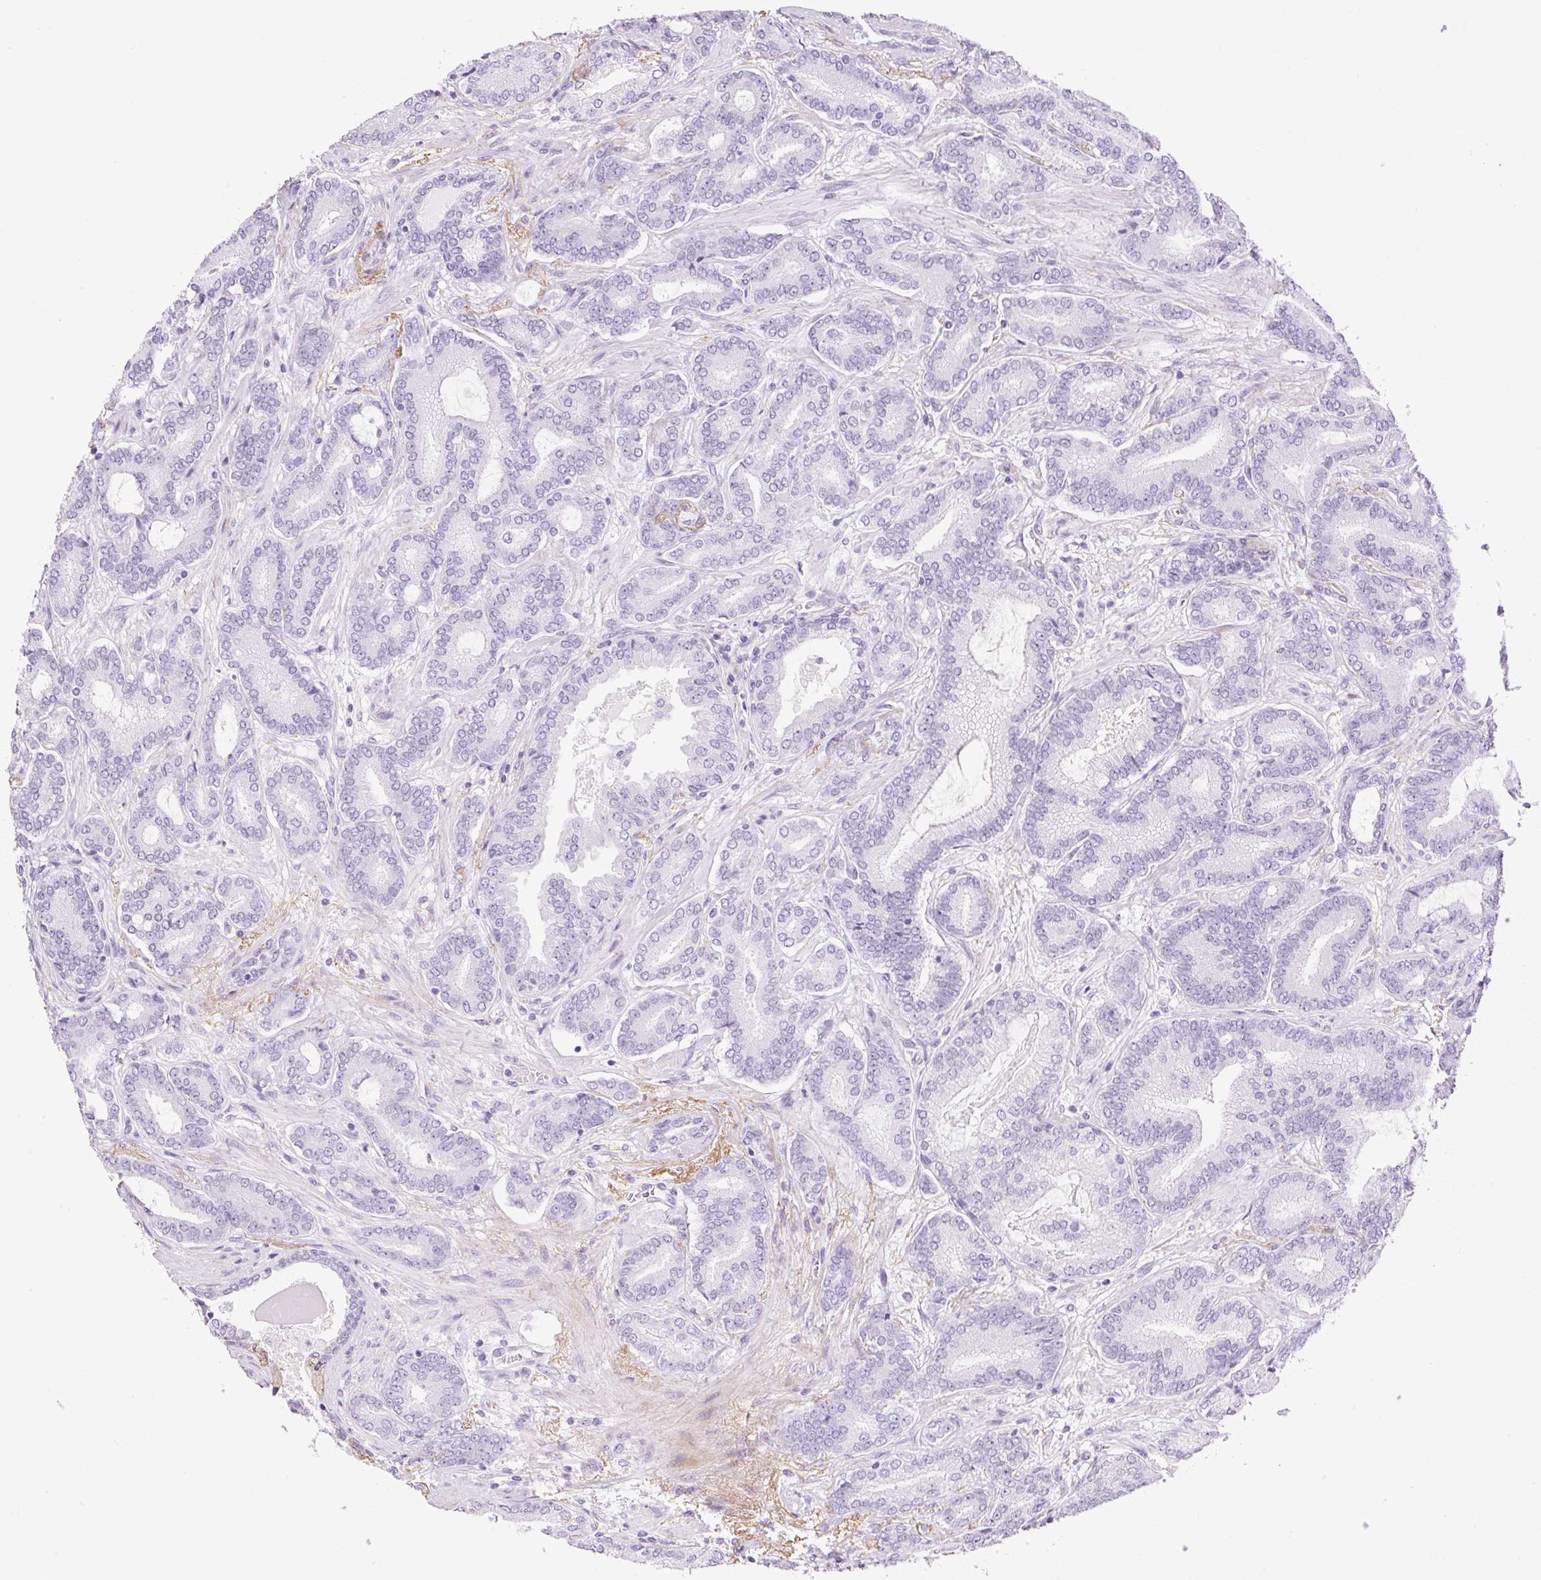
{"staining": {"intensity": "negative", "quantity": "none", "location": "none"}, "tissue": "prostate cancer", "cell_type": "Tumor cells", "image_type": "cancer", "snomed": [{"axis": "morphology", "description": "Adenocarcinoma, High grade"}, {"axis": "topography", "description": "Prostate"}], "caption": "Immunohistochemistry of human prostate adenocarcinoma (high-grade) demonstrates no positivity in tumor cells. Nuclei are stained in blue.", "gene": "SP140L", "patient": {"sex": "male", "age": 62}}